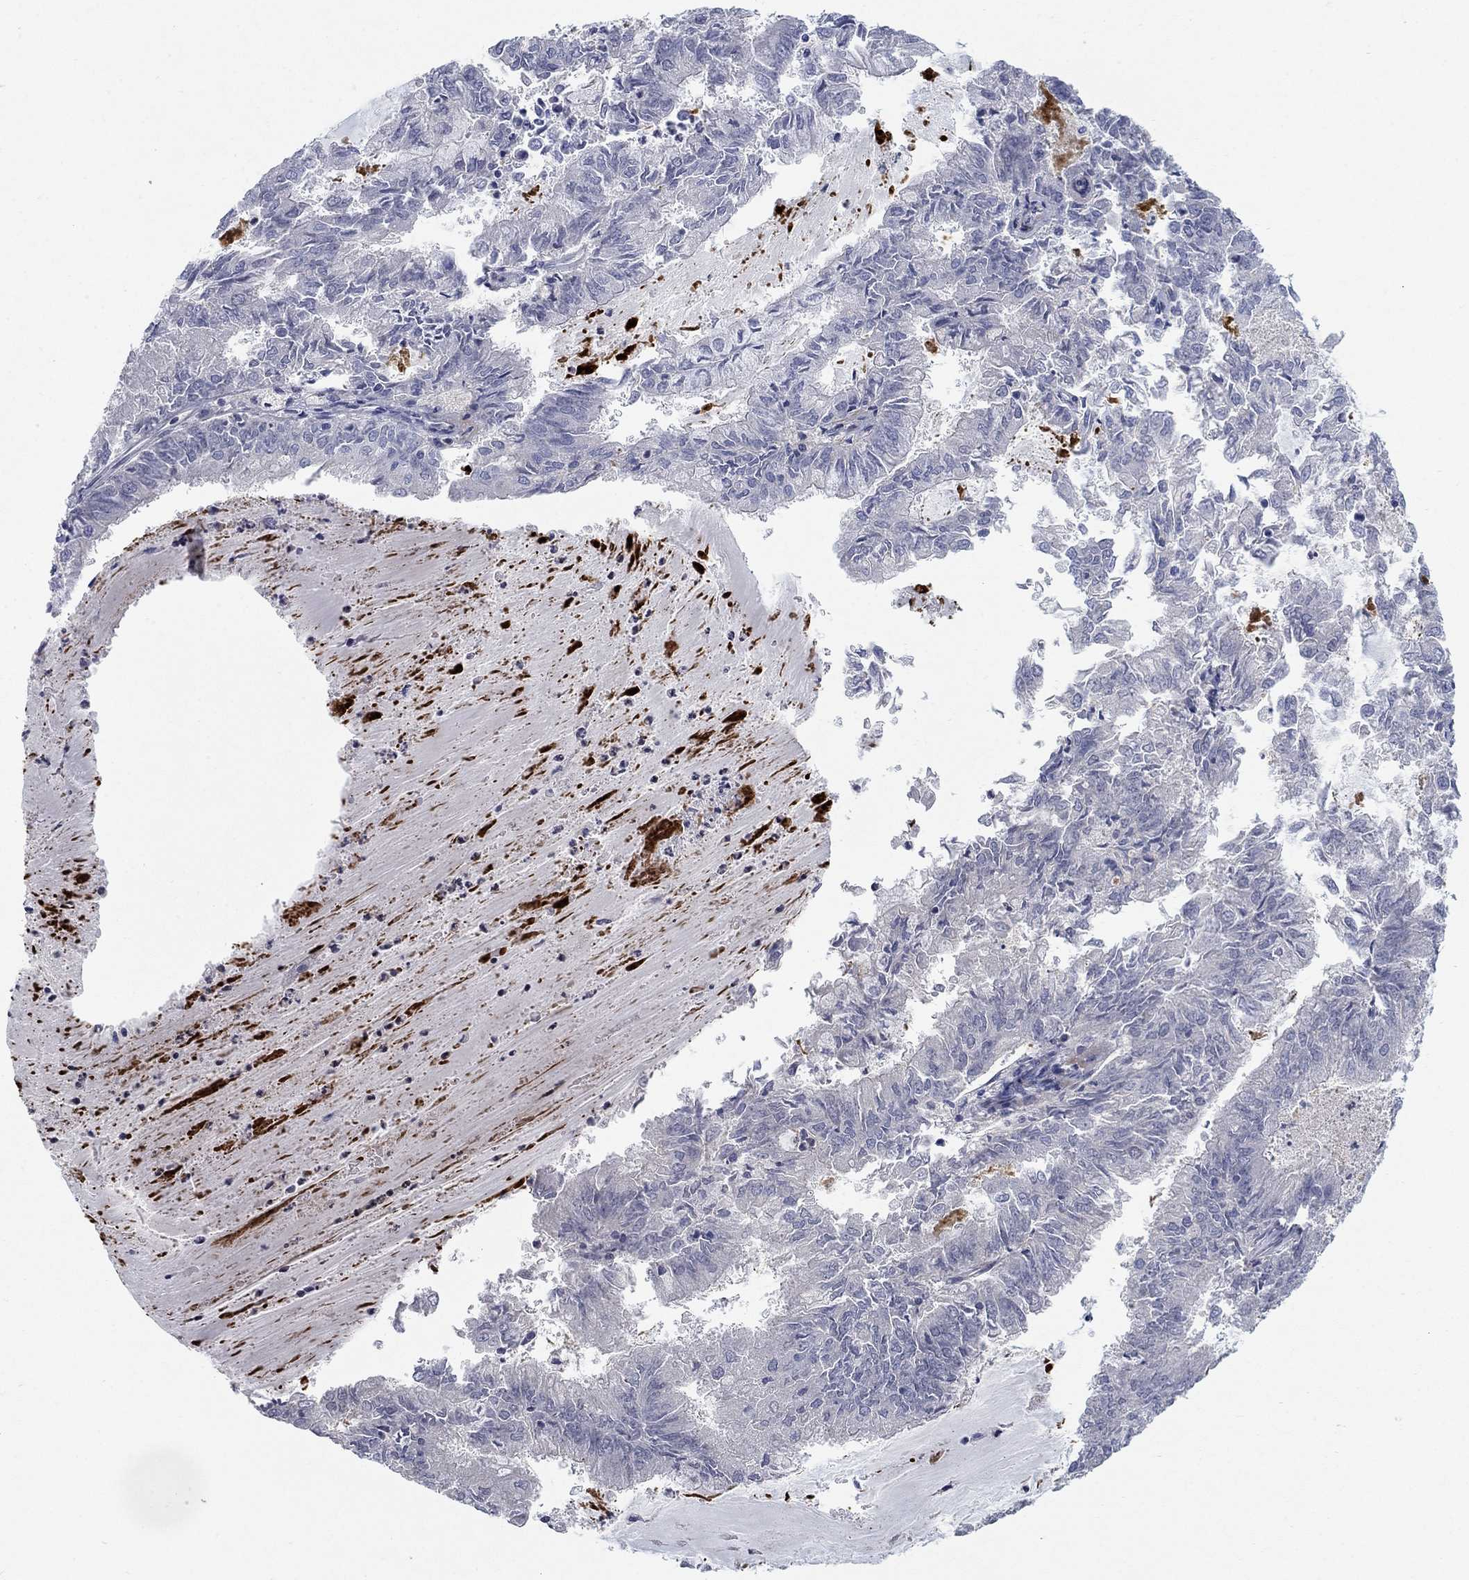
{"staining": {"intensity": "negative", "quantity": "none", "location": "none"}, "tissue": "endometrial cancer", "cell_type": "Tumor cells", "image_type": "cancer", "snomed": [{"axis": "morphology", "description": "Adenocarcinoma, NOS"}, {"axis": "topography", "description": "Endometrium"}], "caption": "The immunohistochemistry (IHC) micrograph has no significant positivity in tumor cells of endometrial cancer tissue.", "gene": "TMEM249", "patient": {"sex": "female", "age": 57}}